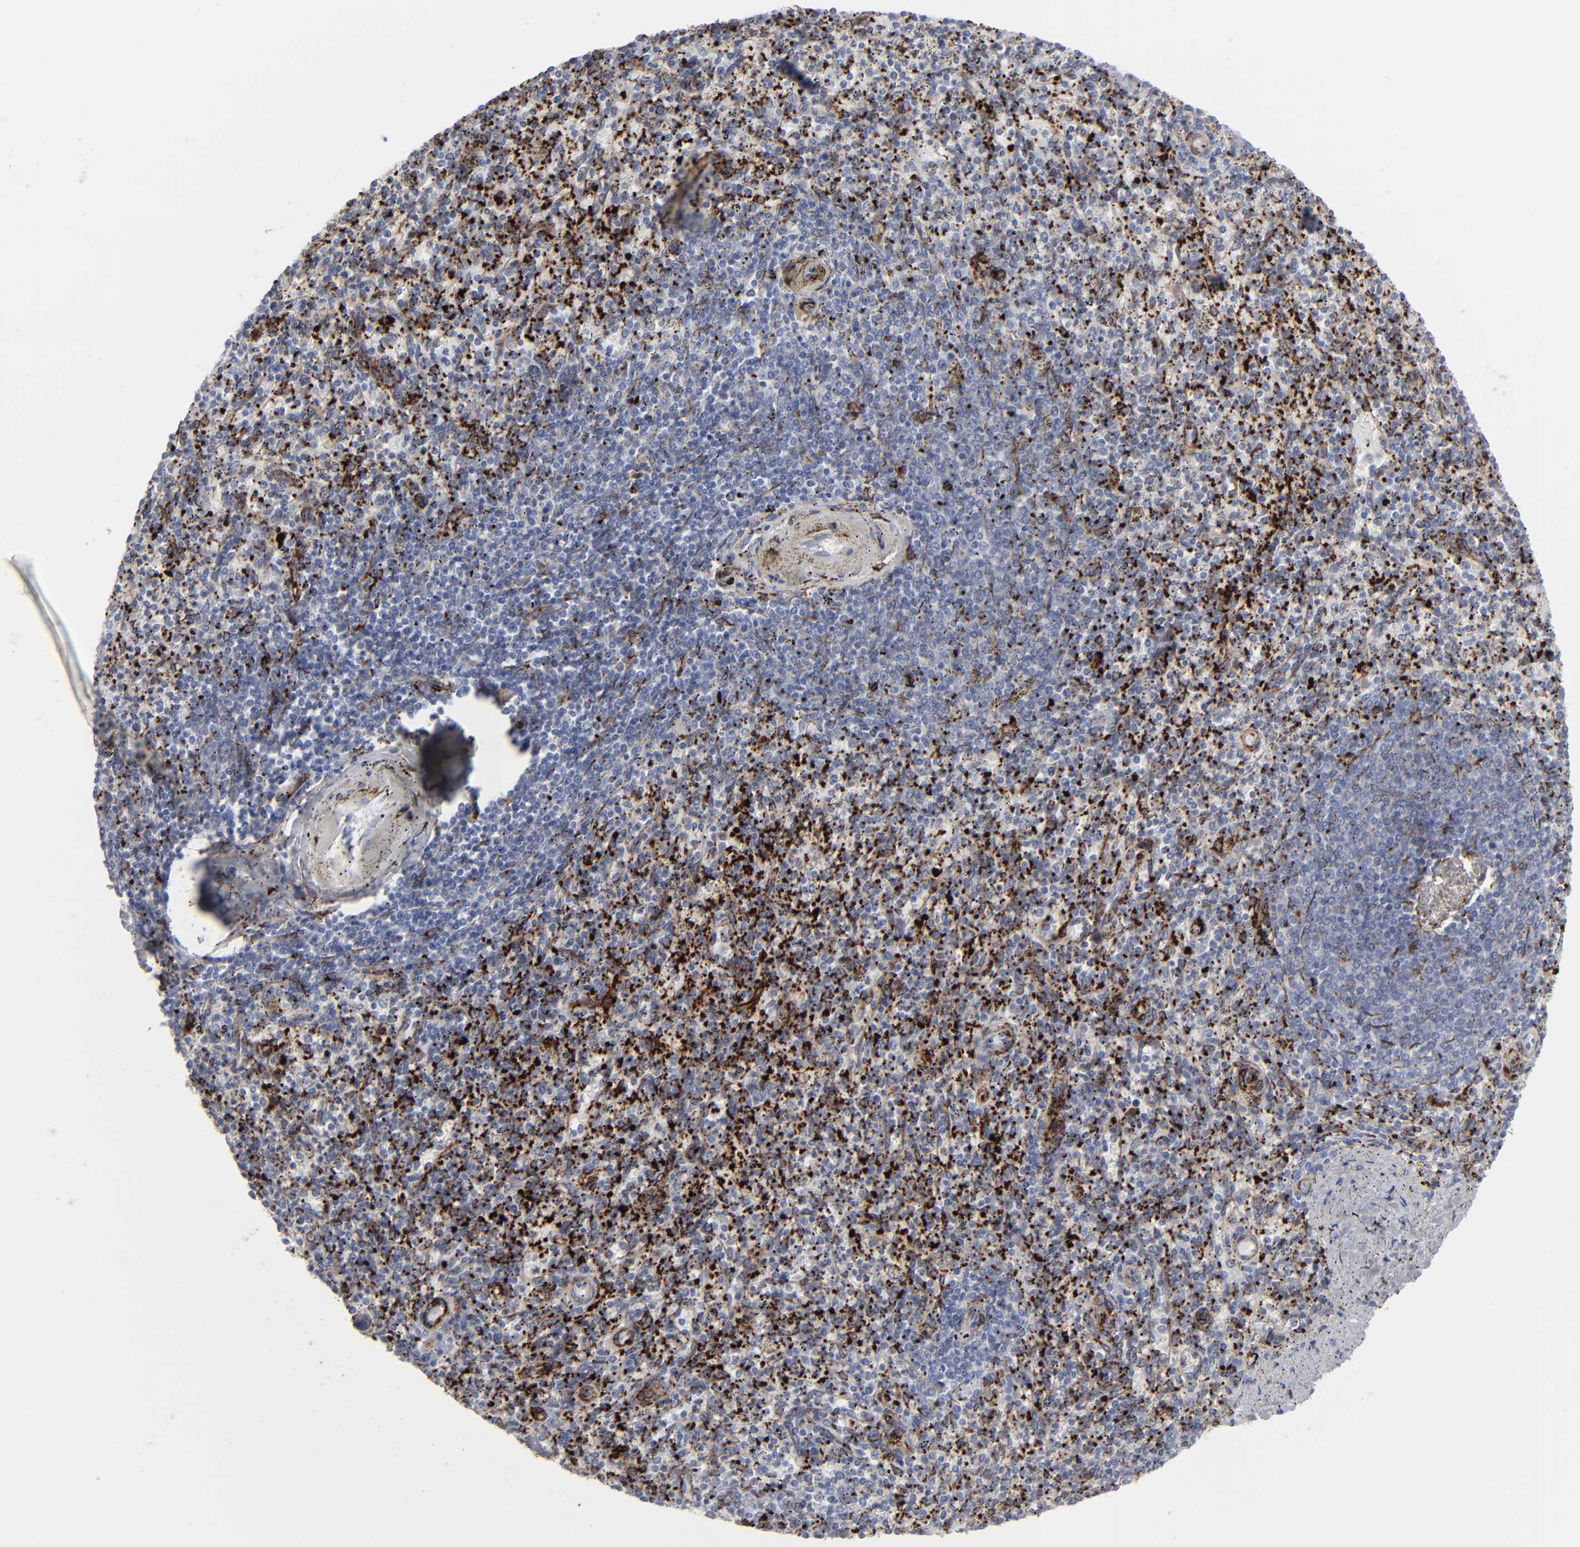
{"staining": {"intensity": "moderate", "quantity": "25%-75%", "location": "cytoplasmic/membranous"}, "tissue": "spleen", "cell_type": "Cells in red pulp", "image_type": "normal", "snomed": [{"axis": "morphology", "description": "Normal tissue, NOS"}, {"axis": "topography", "description": "Spleen"}], "caption": "A brown stain highlights moderate cytoplasmic/membranous positivity of a protein in cells in red pulp of normal spleen.", "gene": "SPARC", "patient": {"sex": "male", "age": 72}}